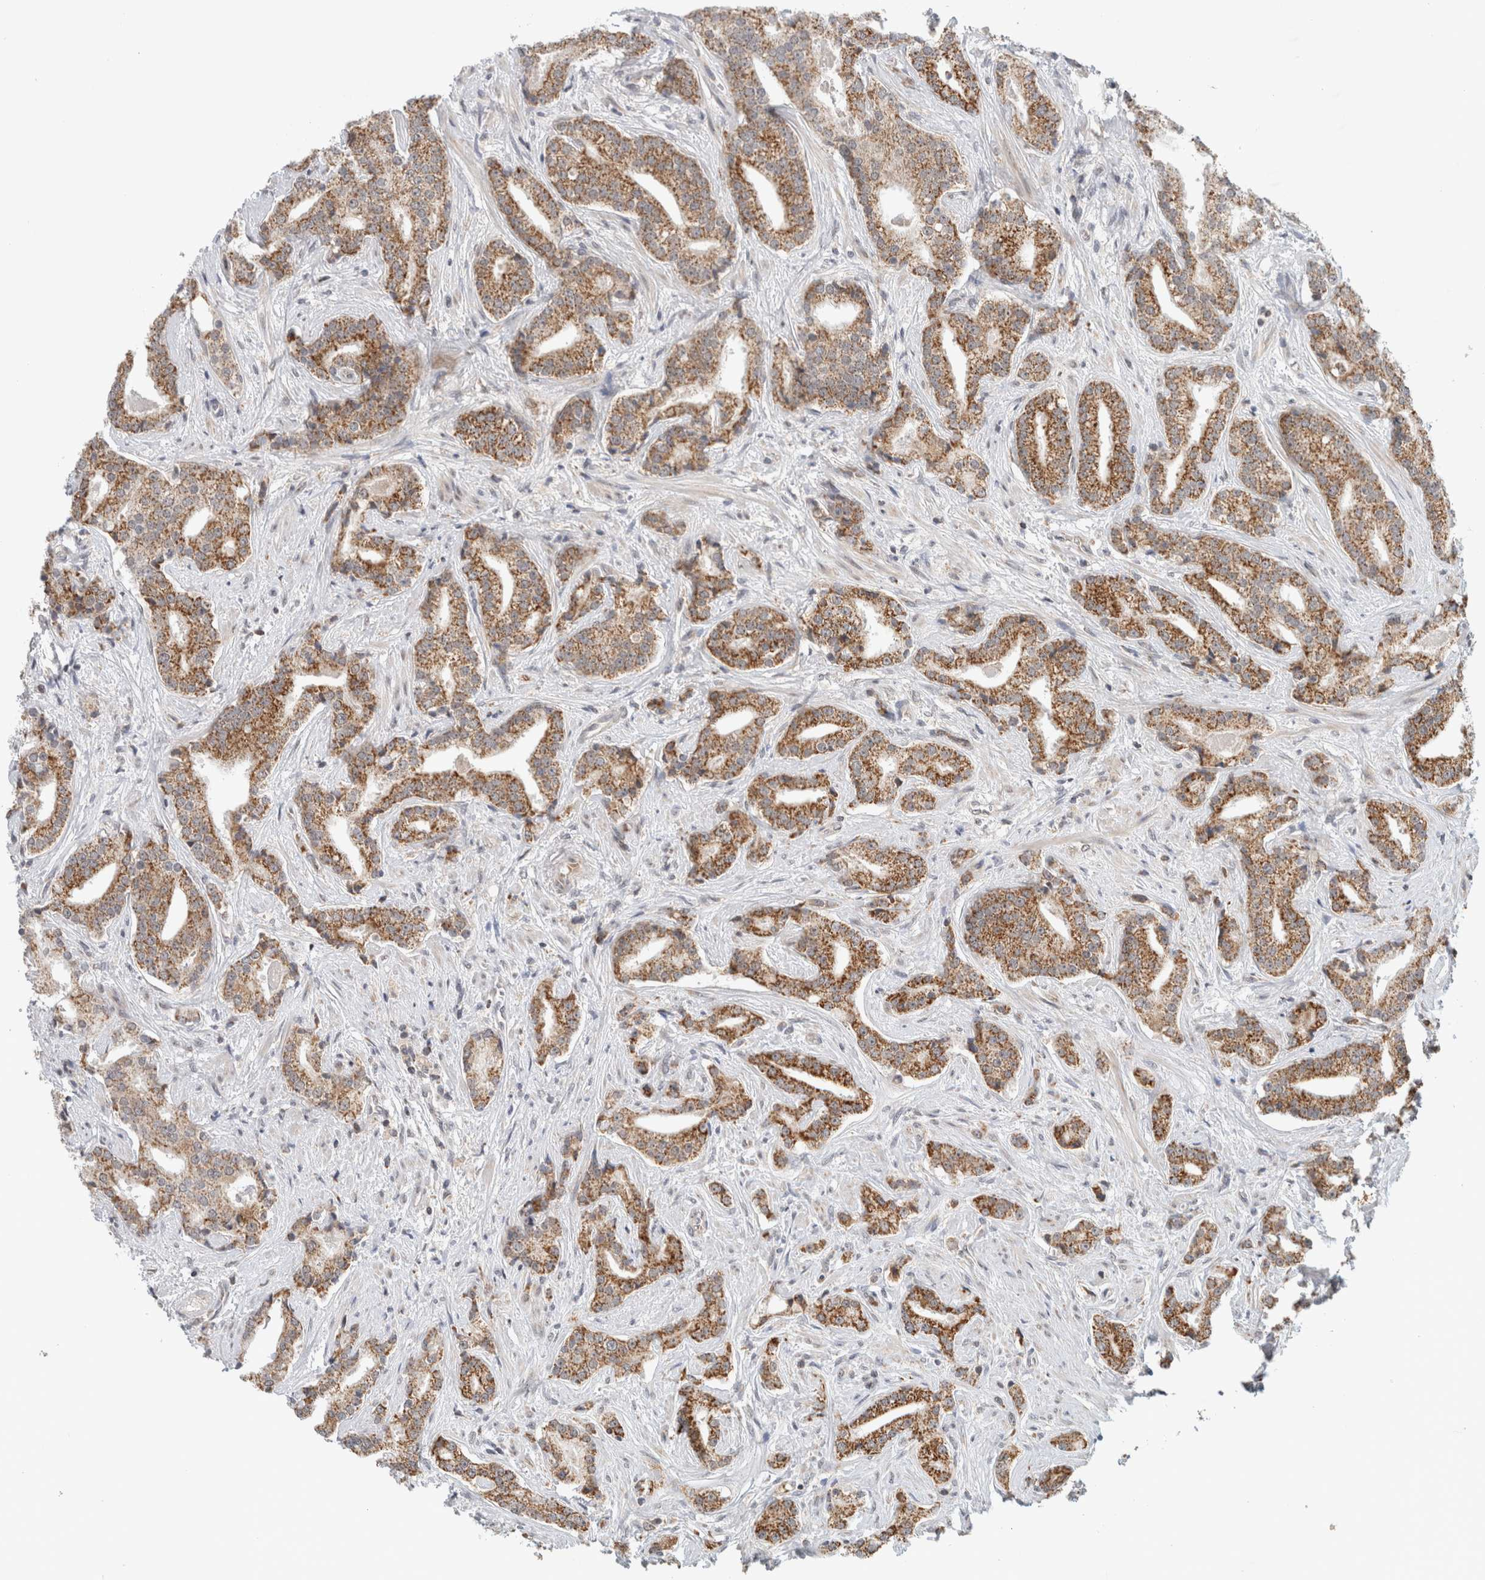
{"staining": {"intensity": "moderate", "quantity": ">75%", "location": "cytoplasmic/membranous"}, "tissue": "prostate cancer", "cell_type": "Tumor cells", "image_type": "cancer", "snomed": [{"axis": "morphology", "description": "Adenocarcinoma, Low grade"}, {"axis": "topography", "description": "Prostate"}], "caption": "There is medium levels of moderate cytoplasmic/membranous positivity in tumor cells of prostate cancer, as demonstrated by immunohistochemical staining (brown color).", "gene": "CMC2", "patient": {"sex": "male", "age": 67}}